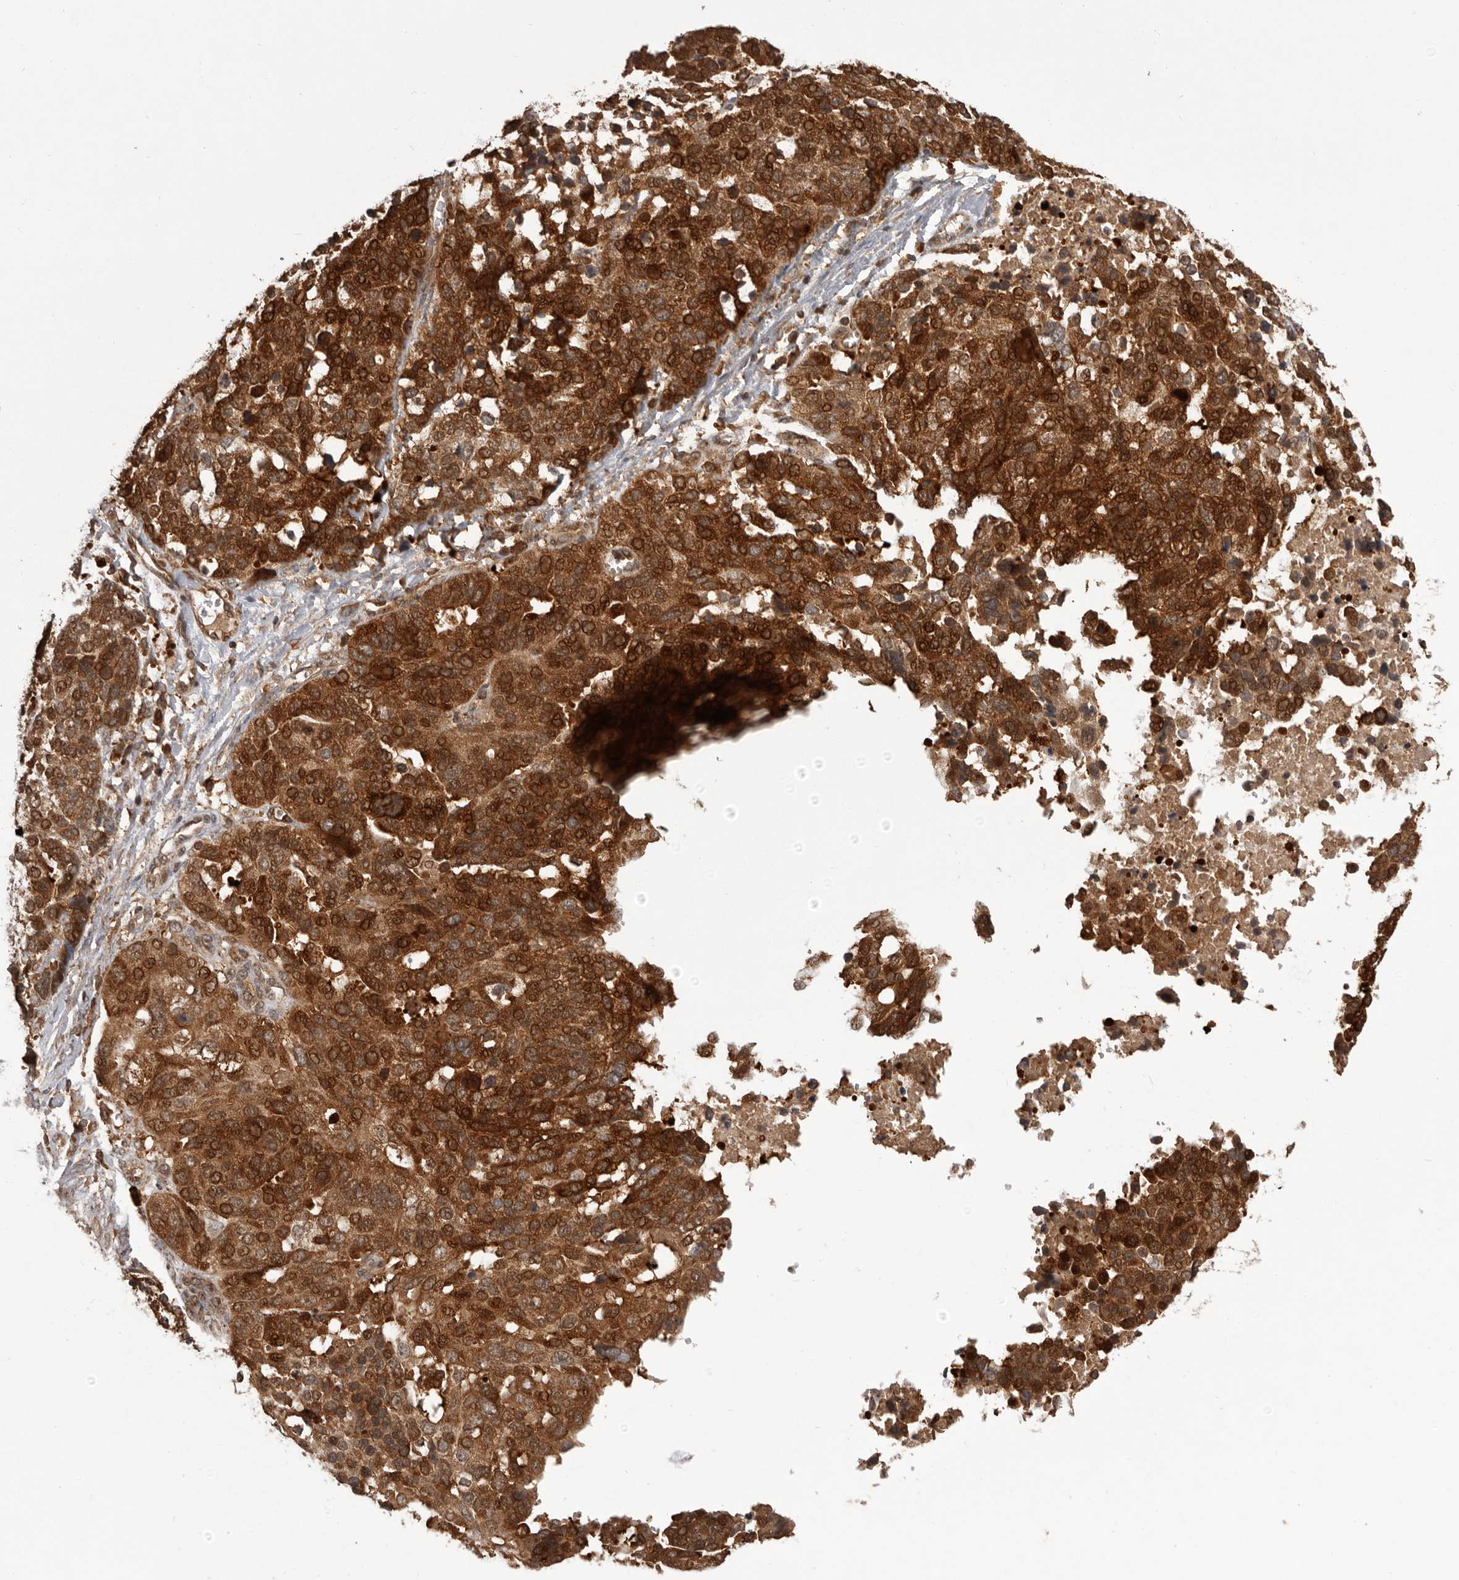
{"staining": {"intensity": "strong", "quantity": ">75%", "location": "cytoplasmic/membranous"}, "tissue": "ovarian cancer", "cell_type": "Tumor cells", "image_type": "cancer", "snomed": [{"axis": "morphology", "description": "Cystadenocarcinoma, serous, NOS"}, {"axis": "topography", "description": "Ovary"}], "caption": "Immunohistochemical staining of human ovarian cancer (serous cystadenocarcinoma) reveals high levels of strong cytoplasmic/membranous protein positivity in approximately >75% of tumor cells.", "gene": "SLC22A3", "patient": {"sex": "female", "age": 44}}